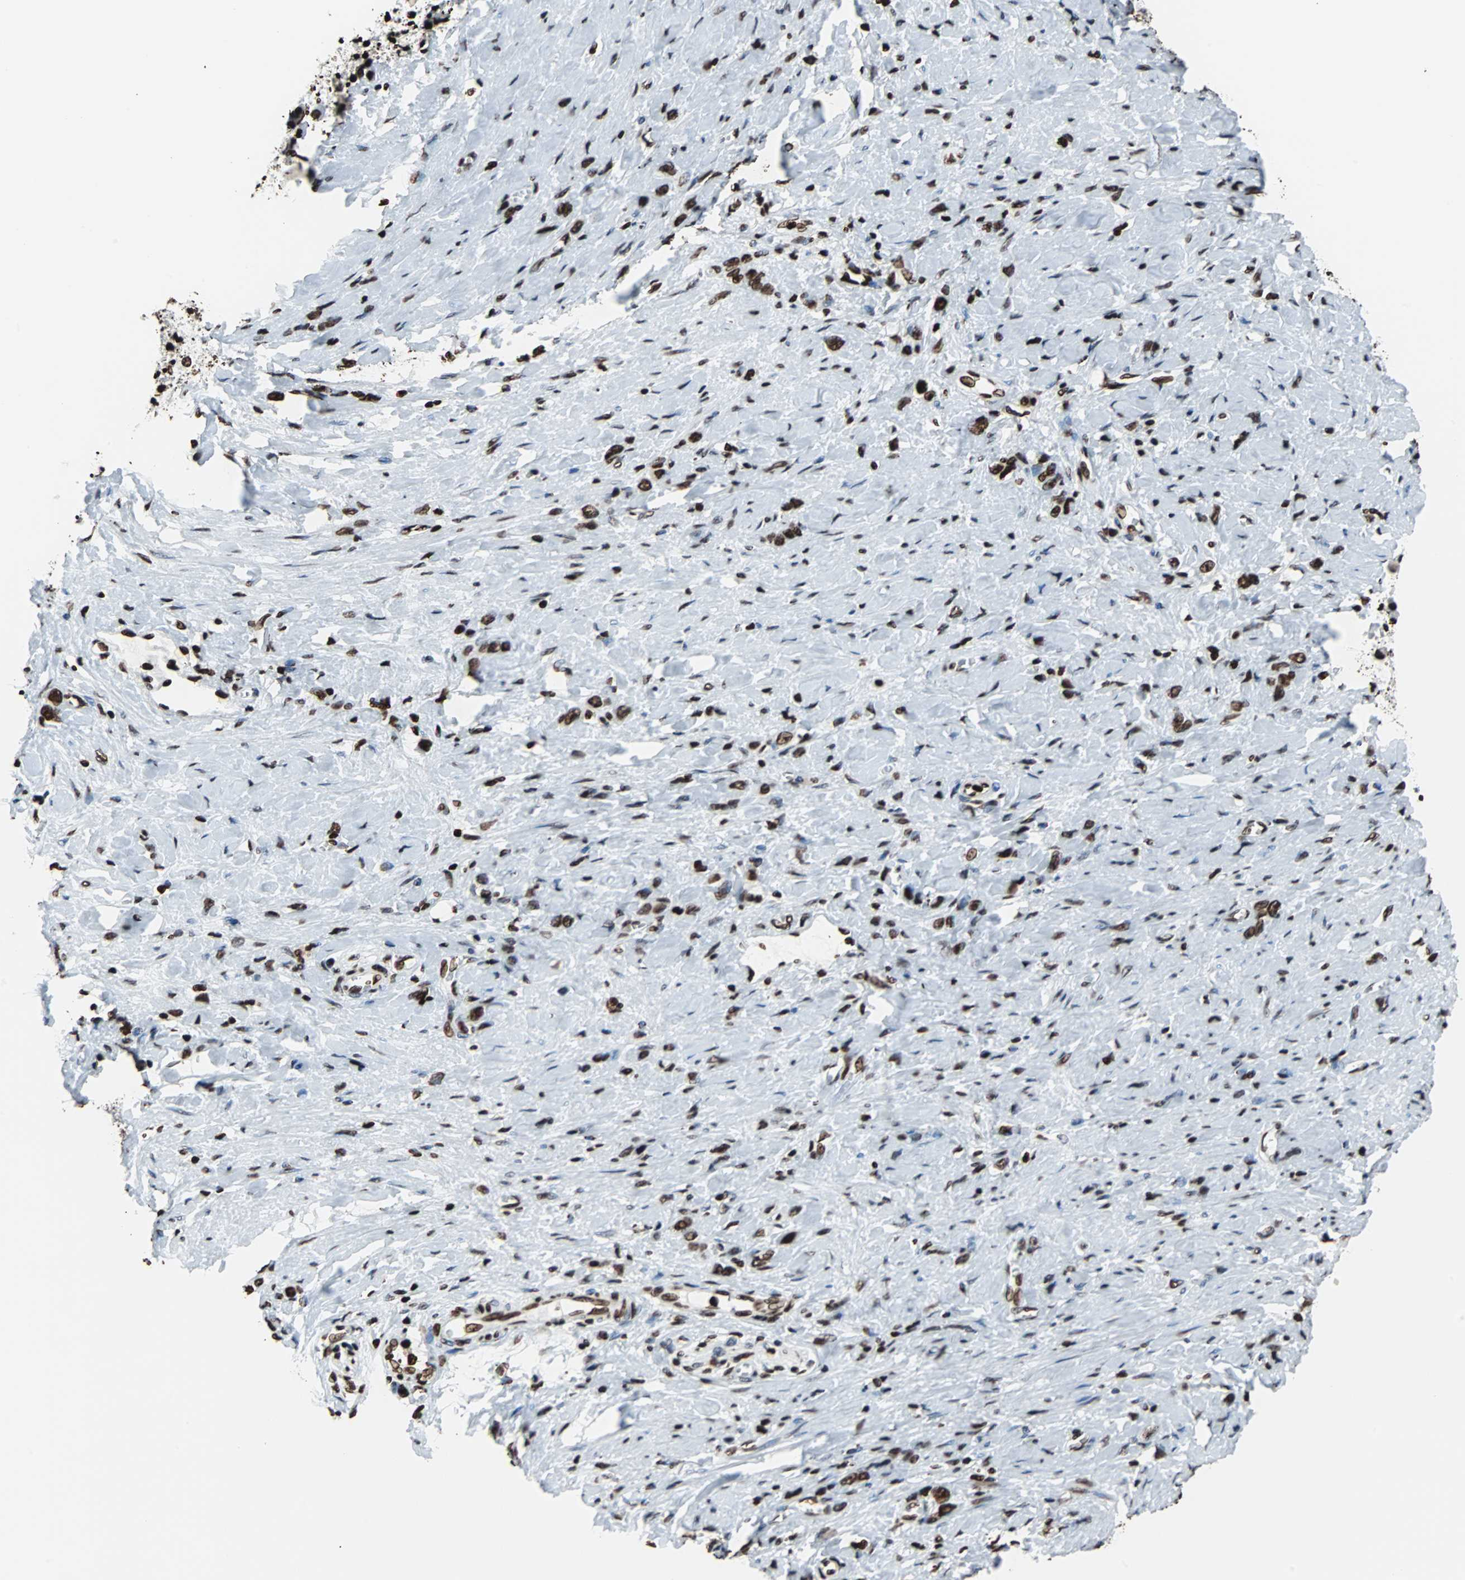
{"staining": {"intensity": "strong", "quantity": ">75%", "location": "nuclear"}, "tissue": "stomach cancer", "cell_type": "Tumor cells", "image_type": "cancer", "snomed": [{"axis": "morphology", "description": "Normal tissue, NOS"}, {"axis": "morphology", "description": "Adenocarcinoma, NOS"}, {"axis": "morphology", "description": "Adenocarcinoma, High grade"}, {"axis": "topography", "description": "Stomach, upper"}, {"axis": "topography", "description": "Stomach"}], "caption": "Stomach high-grade adenocarcinoma tissue exhibits strong nuclear expression in about >75% of tumor cells", "gene": "H2BC18", "patient": {"sex": "female", "age": 65}}